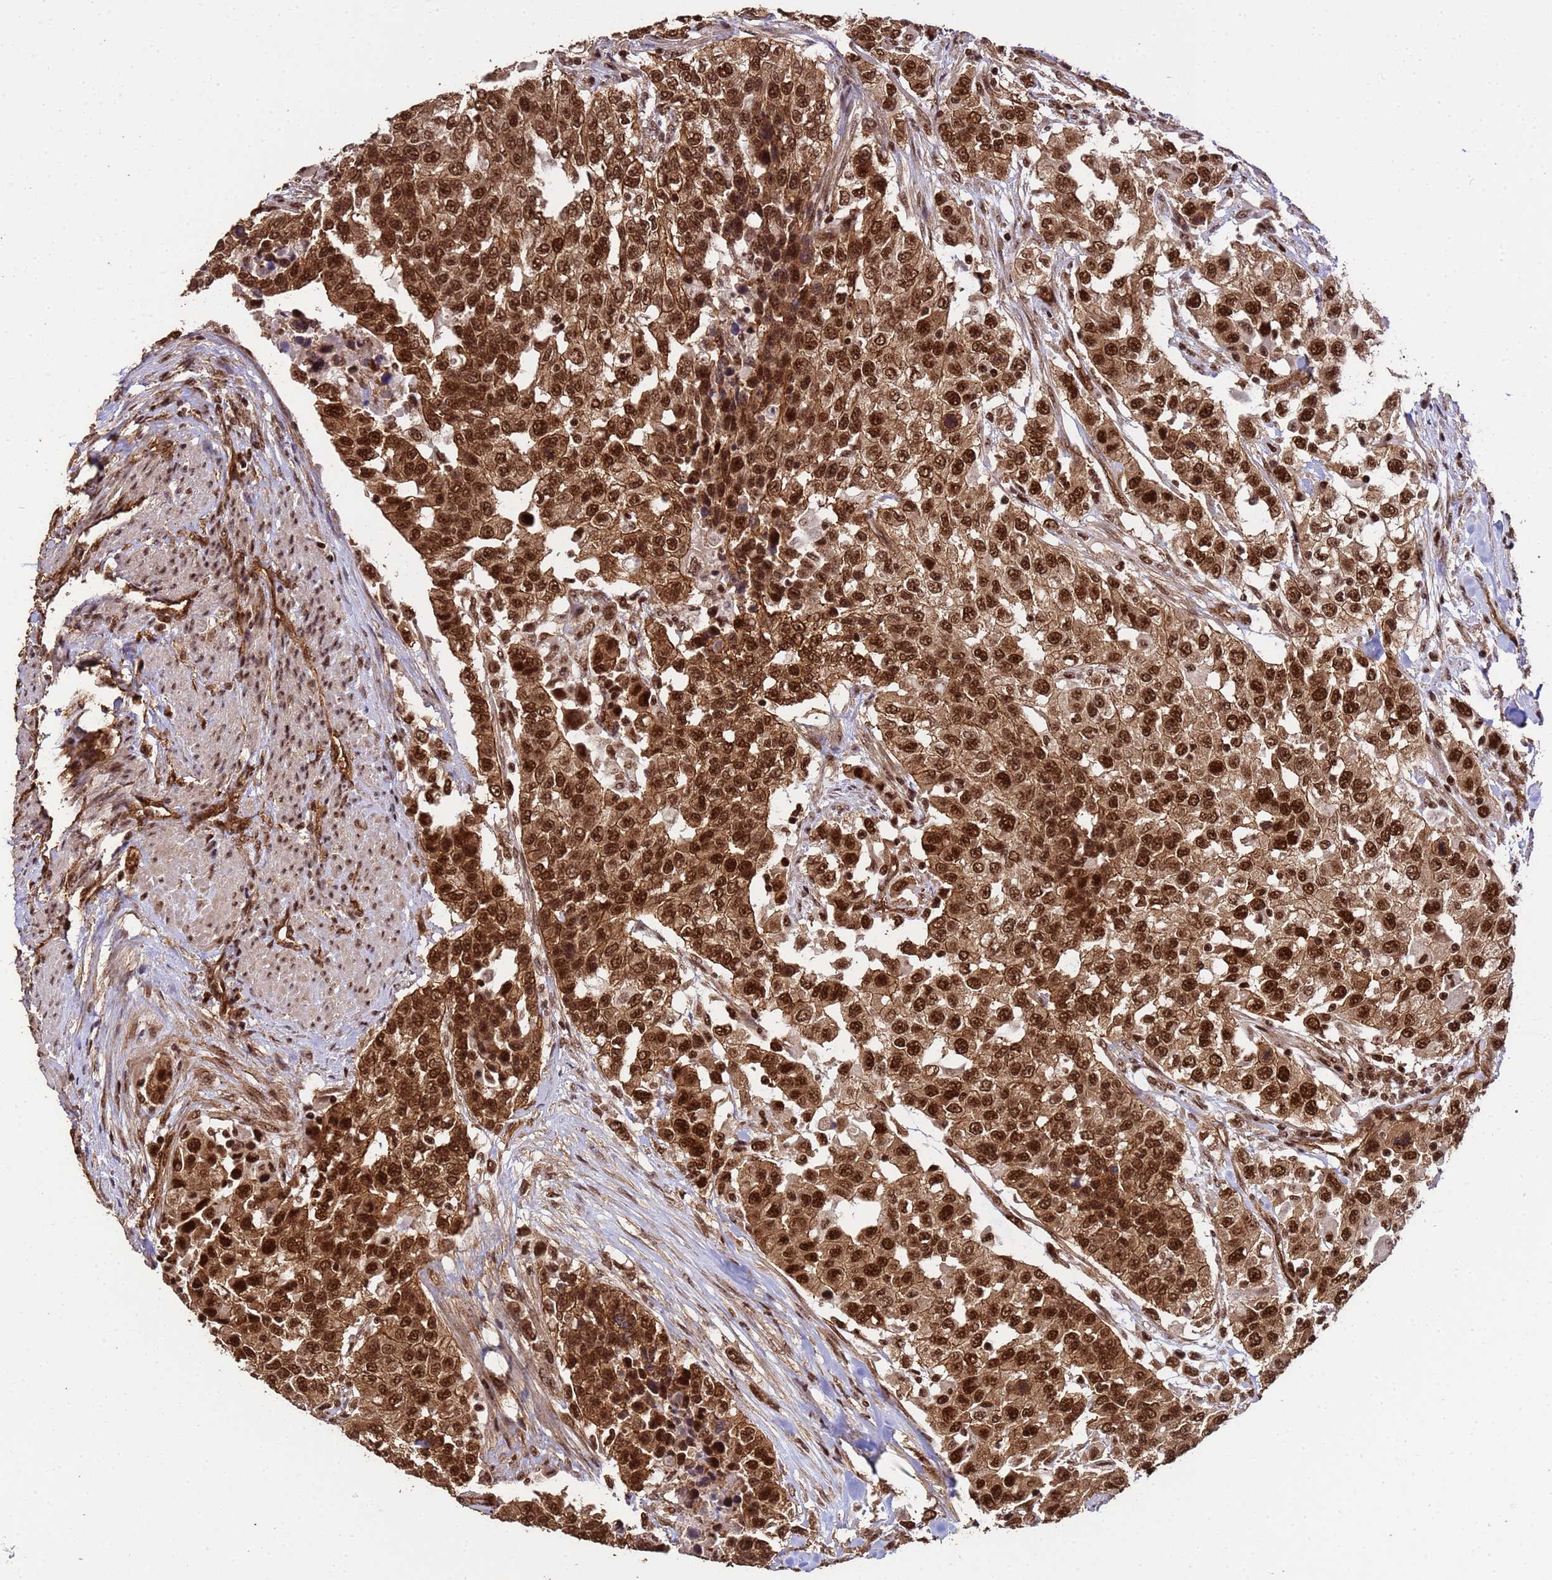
{"staining": {"intensity": "strong", "quantity": ">75%", "location": "cytoplasmic/membranous,nuclear"}, "tissue": "urothelial cancer", "cell_type": "Tumor cells", "image_type": "cancer", "snomed": [{"axis": "morphology", "description": "Urothelial carcinoma, High grade"}, {"axis": "topography", "description": "Urinary bladder"}], "caption": "Immunohistochemical staining of urothelial carcinoma (high-grade) shows high levels of strong cytoplasmic/membranous and nuclear staining in about >75% of tumor cells.", "gene": "SYF2", "patient": {"sex": "female", "age": 80}}